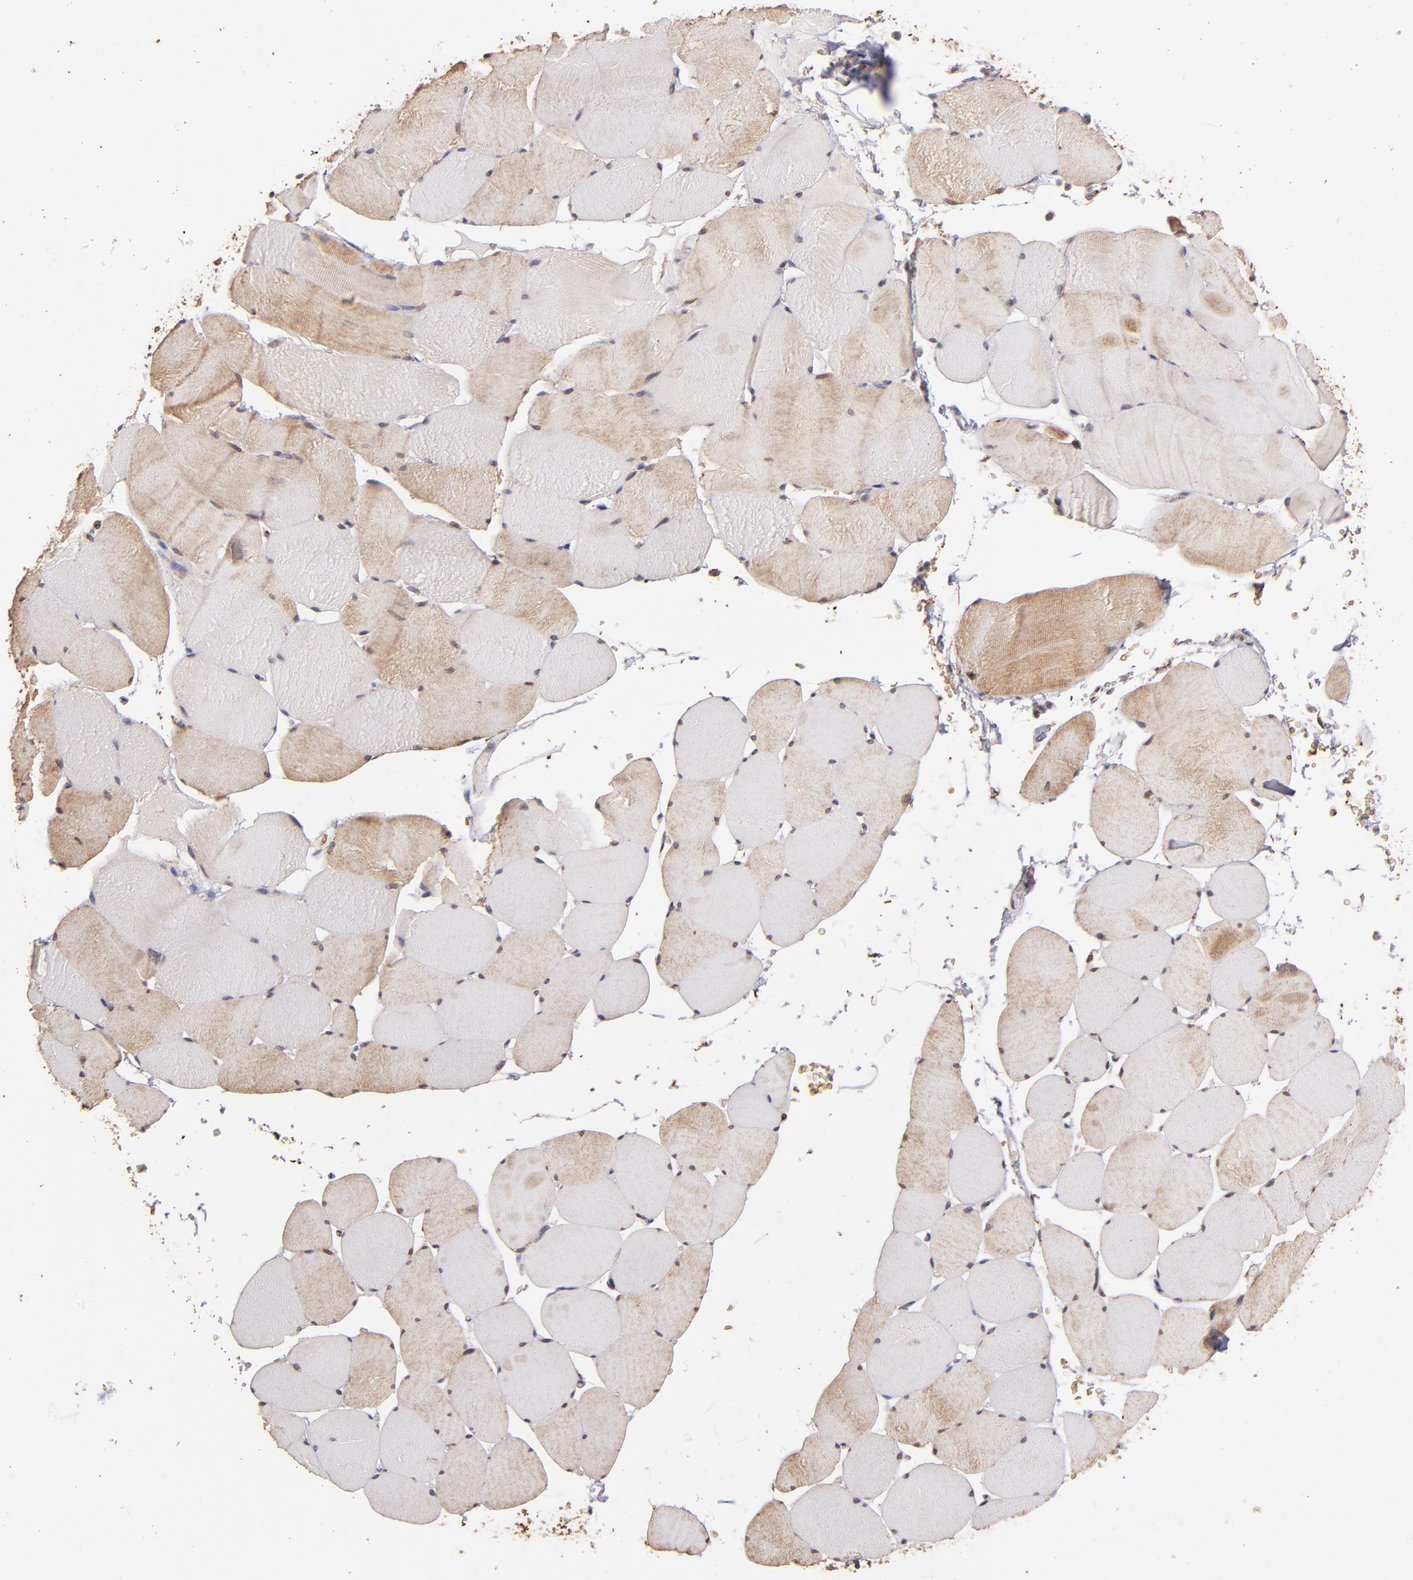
{"staining": {"intensity": "moderate", "quantity": "25%-75%", "location": "cytoplasmic/membranous"}, "tissue": "skeletal muscle", "cell_type": "Myocytes", "image_type": "normal", "snomed": [{"axis": "morphology", "description": "Normal tissue, NOS"}, {"axis": "topography", "description": "Skeletal muscle"}], "caption": "Immunohistochemical staining of unremarkable human skeletal muscle displays 25%-75% levels of moderate cytoplasmic/membranous protein staining in approximately 25%-75% of myocytes.", "gene": "DLST", "patient": {"sex": "male", "age": 62}}